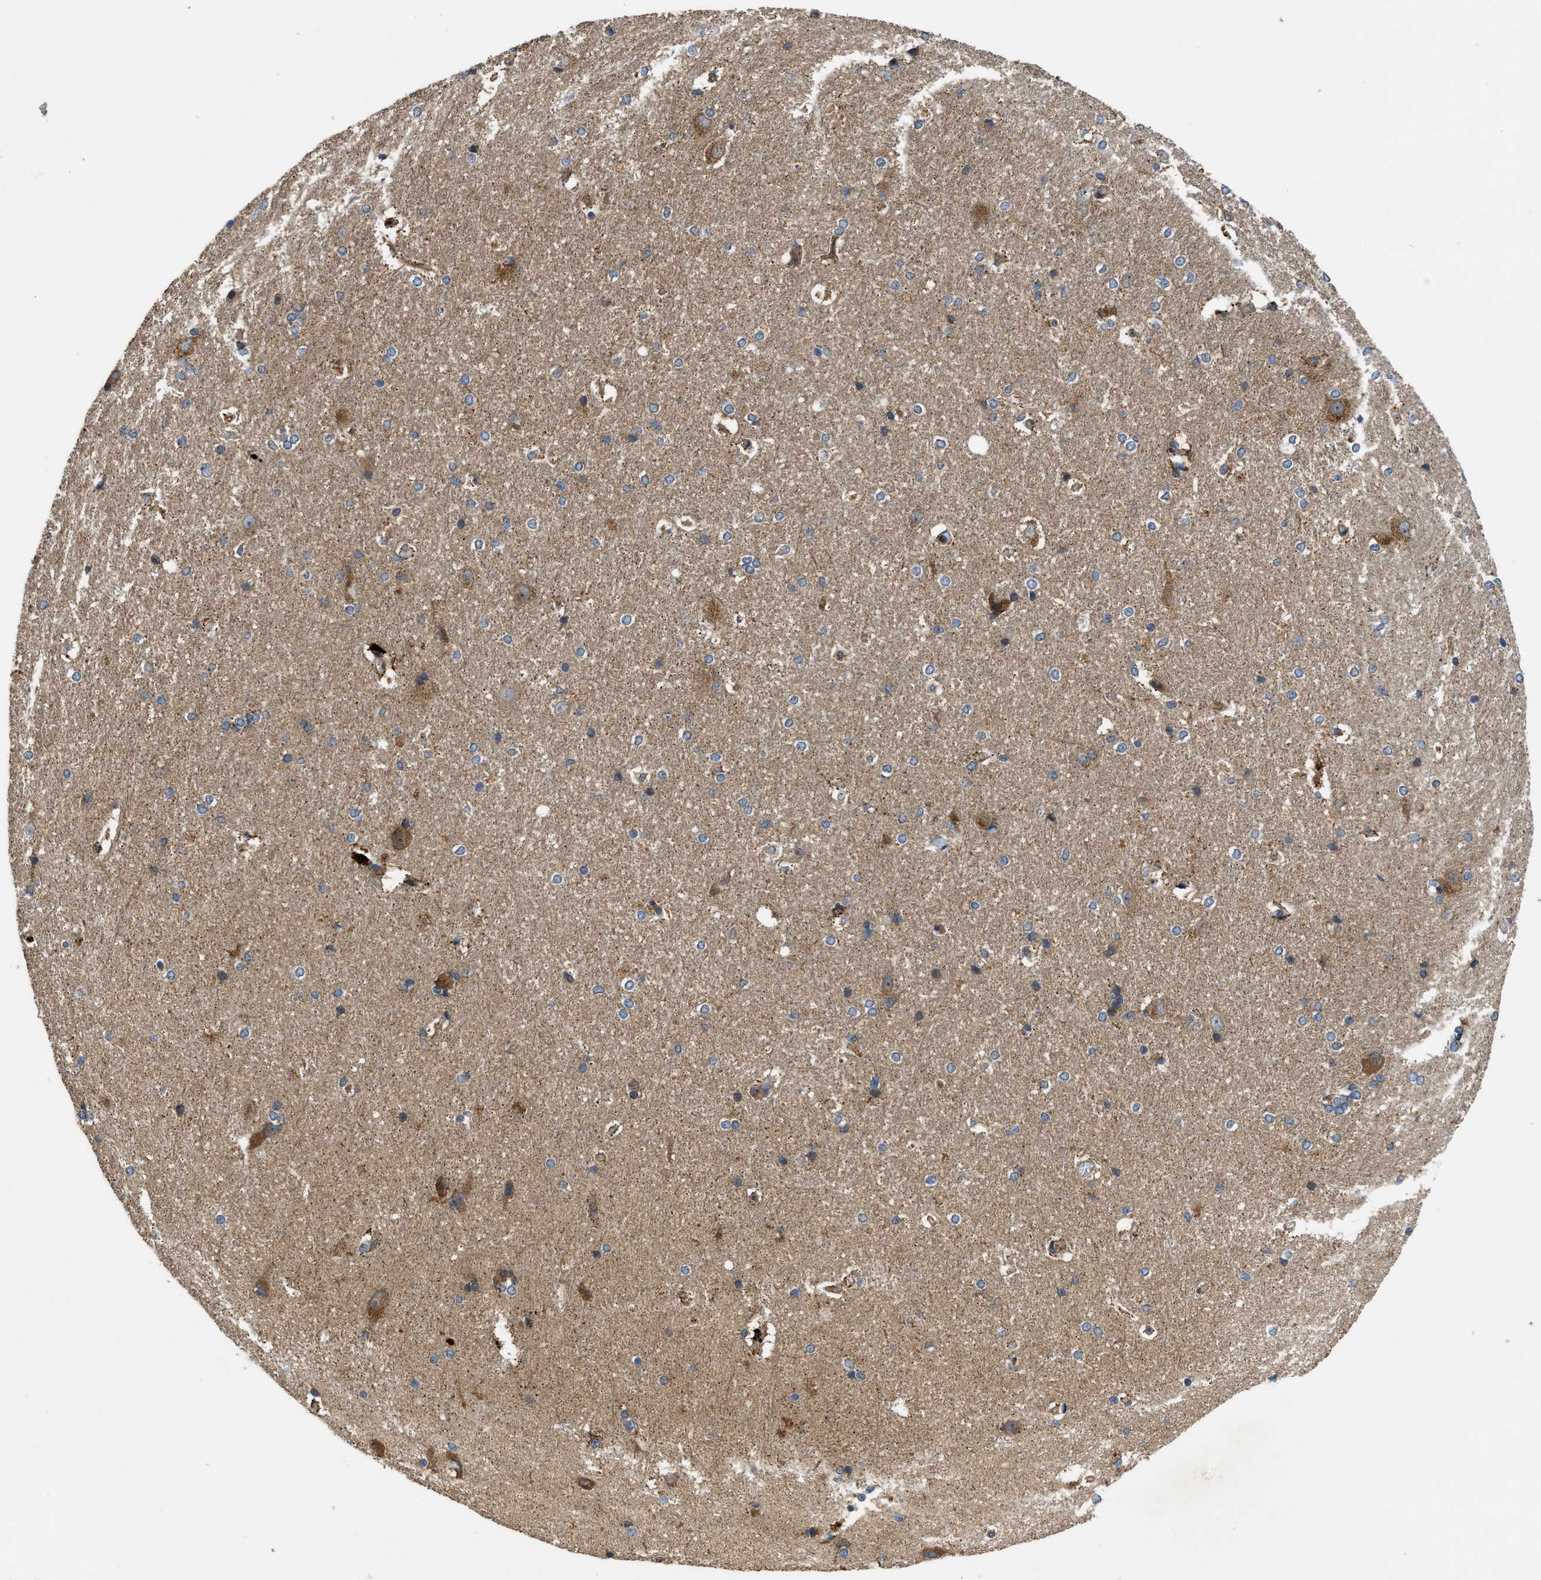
{"staining": {"intensity": "moderate", "quantity": "<25%", "location": "cytoplasmic/membranous"}, "tissue": "hippocampus", "cell_type": "Glial cells", "image_type": "normal", "snomed": [{"axis": "morphology", "description": "Normal tissue, NOS"}, {"axis": "topography", "description": "Hippocampus"}], "caption": "Moderate cytoplasmic/membranous expression is seen in approximately <25% of glial cells in unremarkable hippocampus.", "gene": "CNNM3", "patient": {"sex": "female", "age": 19}}